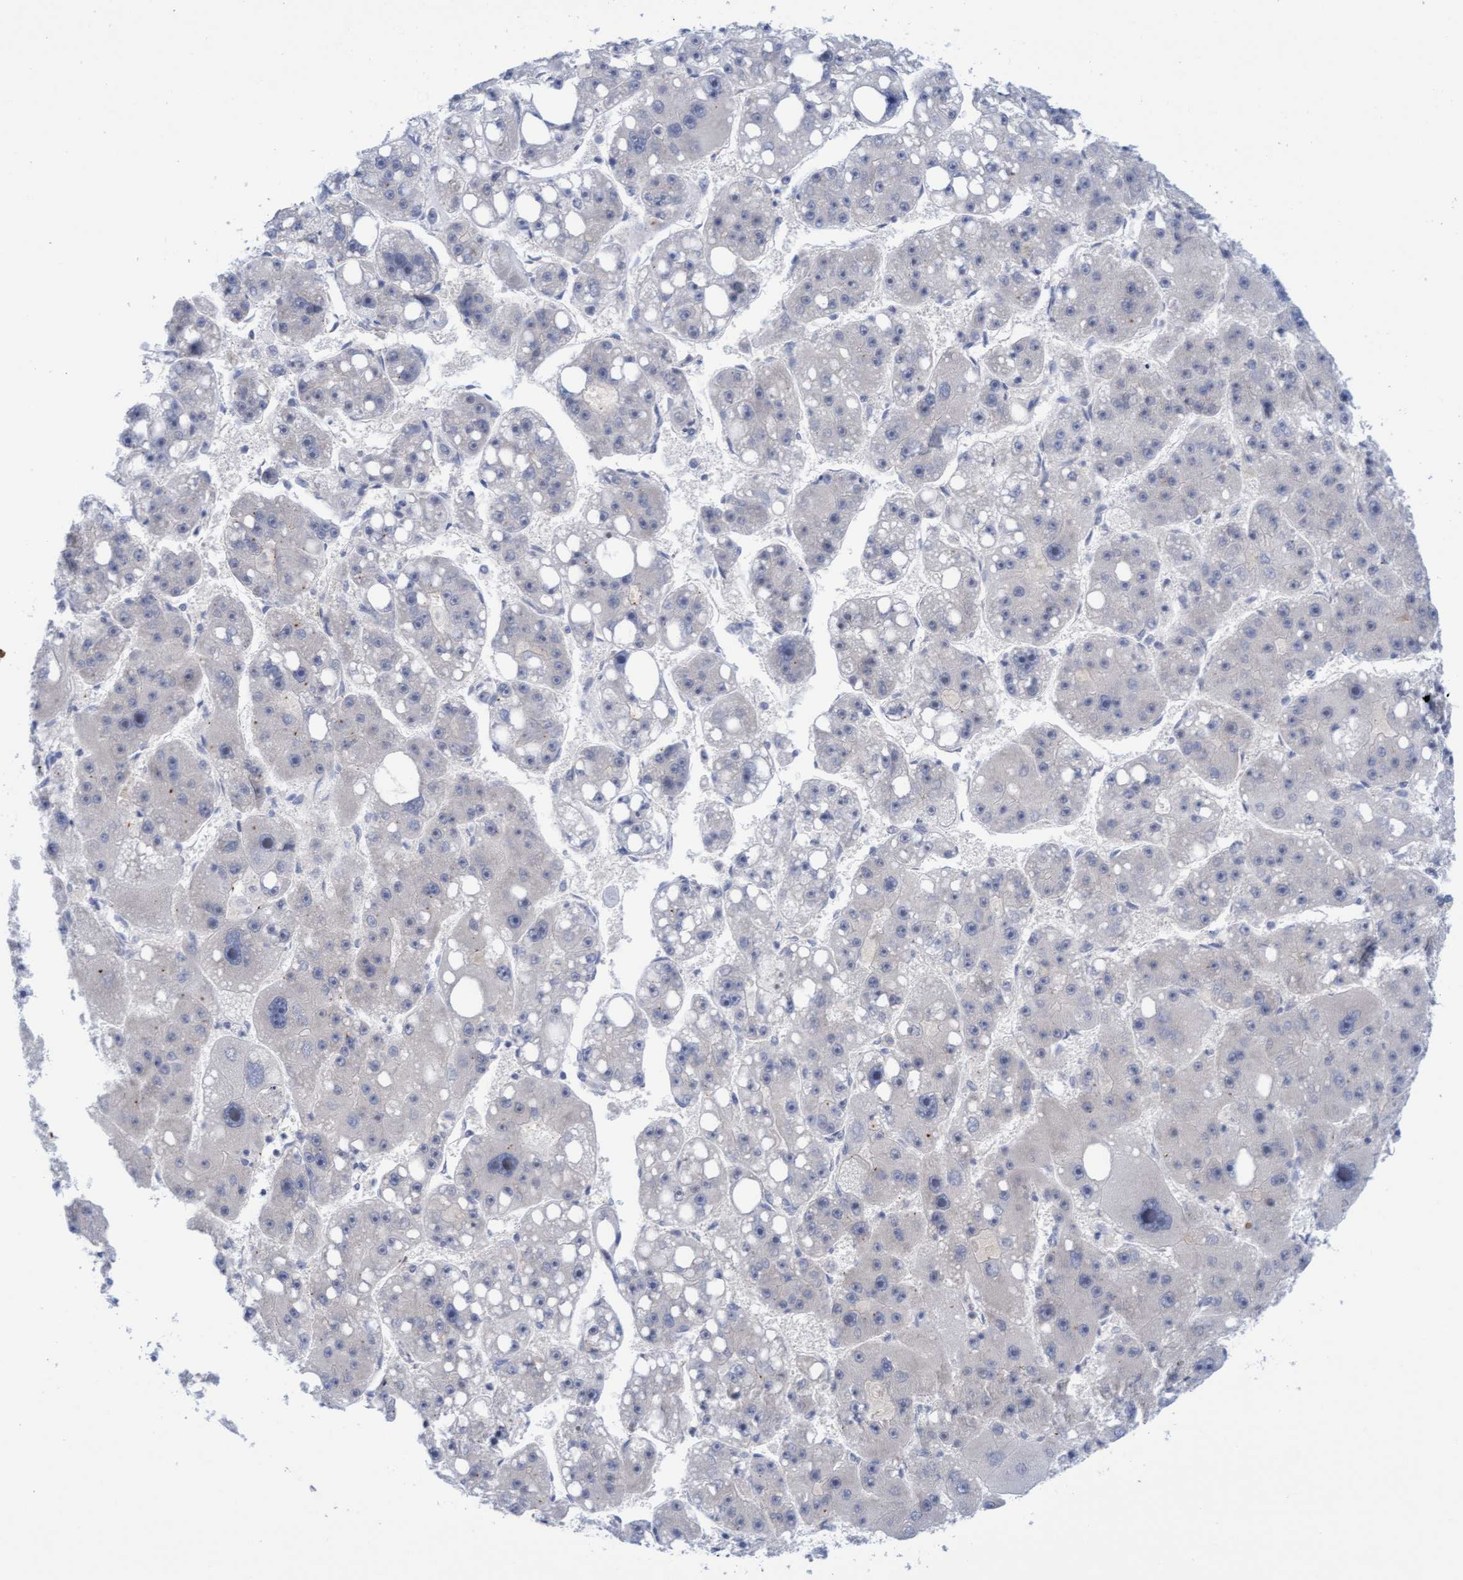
{"staining": {"intensity": "negative", "quantity": "none", "location": "none"}, "tissue": "liver cancer", "cell_type": "Tumor cells", "image_type": "cancer", "snomed": [{"axis": "morphology", "description": "Carcinoma, Hepatocellular, NOS"}, {"axis": "topography", "description": "Liver"}], "caption": "Immunohistochemistry (IHC) of human liver hepatocellular carcinoma reveals no staining in tumor cells.", "gene": "AMZ2", "patient": {"sex": "female", "age": 61}}